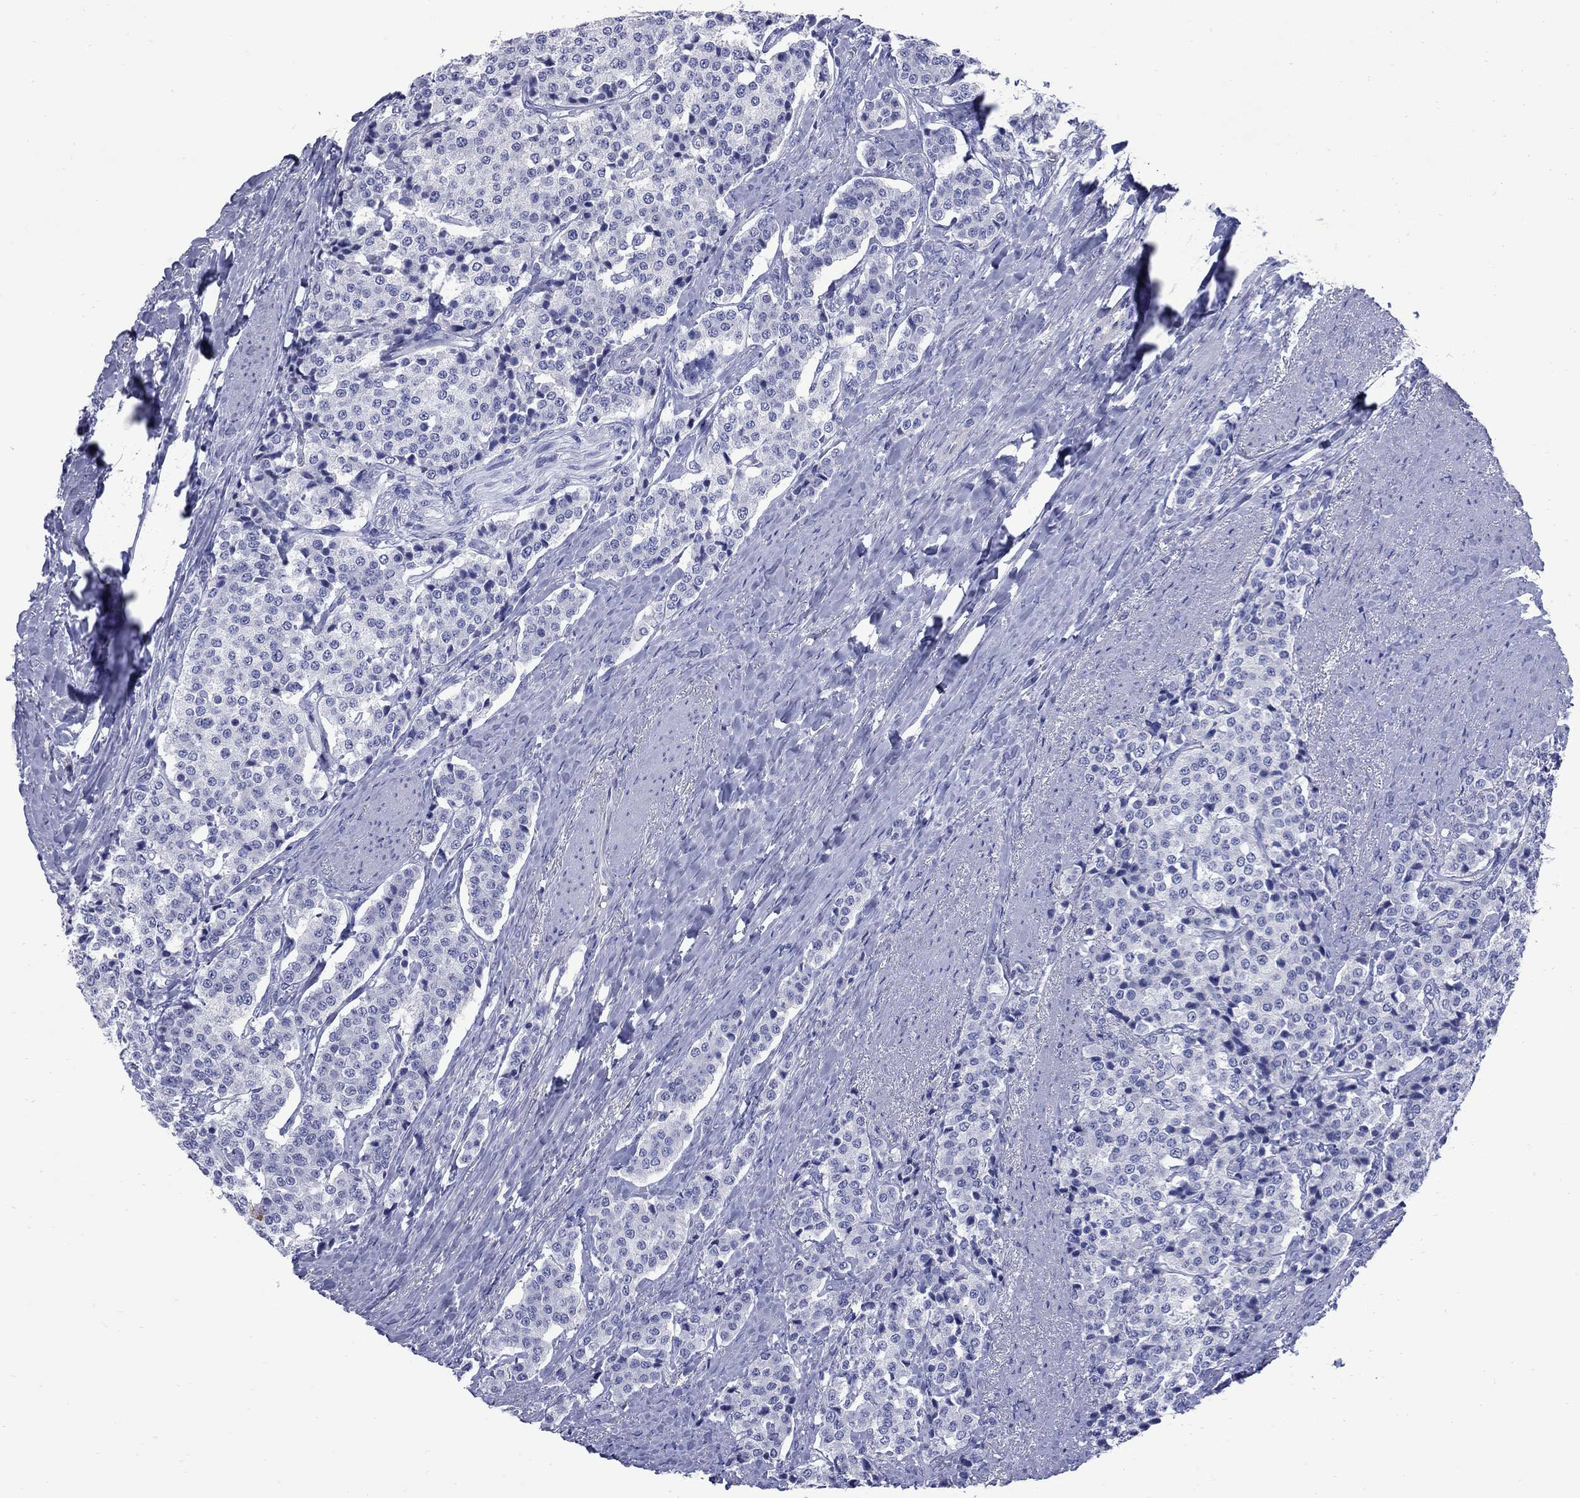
{"staining": {"intensity": "negative", "quantity": "none", "location": "none"}, "tissue": "carcinoid", "cell_type": "Tumor cells", "image_type": "cancer", "snomed": [{"axis": "morphology", "description": "Carcinoid, malignant, NOS"}, {"axis": "topography", "description": "Small intestine"}], "caption": "Immunohistochemistry photomicrograph of human malignant carcinoid stained for a protein (brown), which displays no expression in tumor cells. (Brightfield microscopy of DAB (3,3'-diaminobenzidine) immunohistochemistry at high magnification).", "gene": "TACC3", "patient": {"sex": "female", "age": 58}}